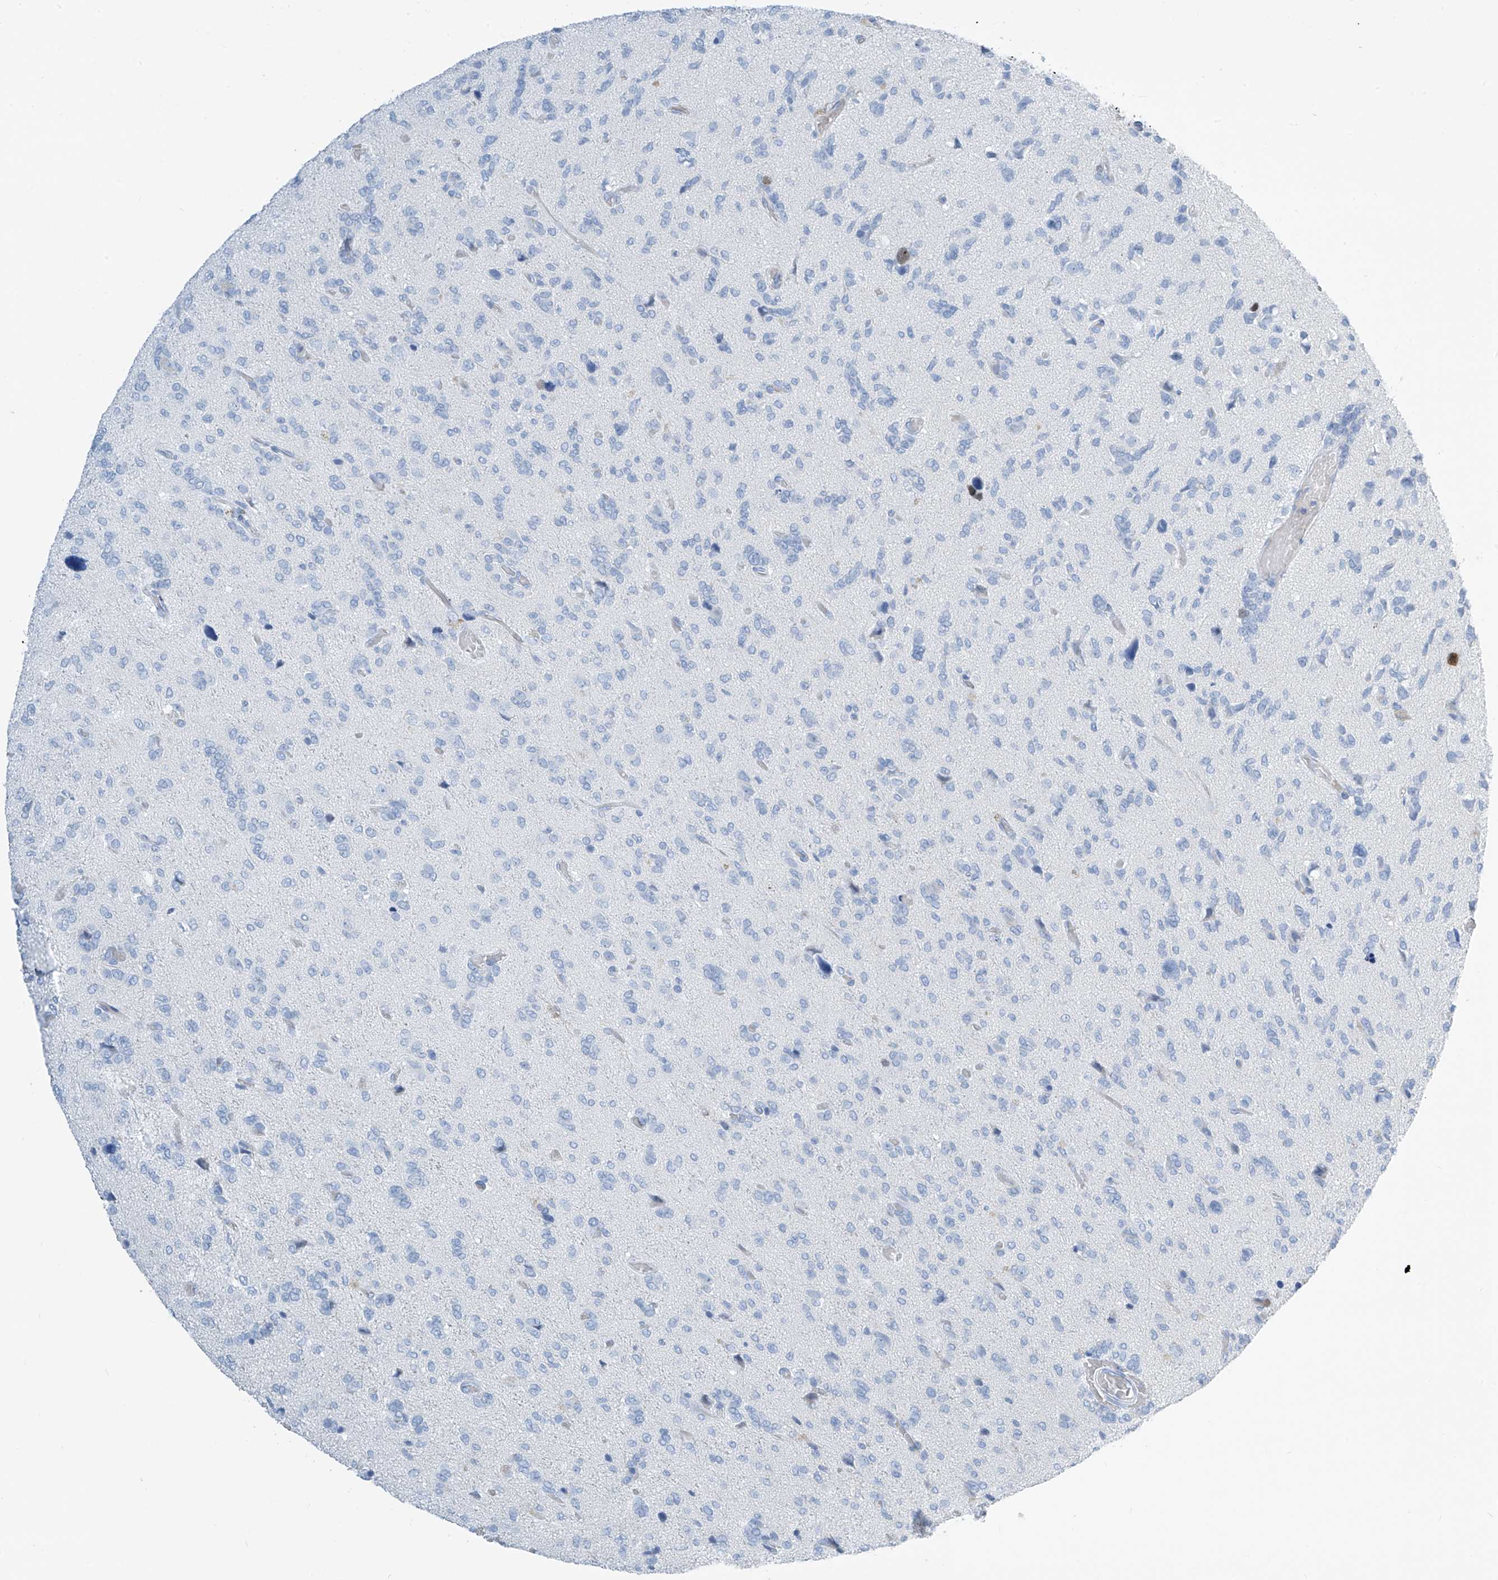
{"staining": {"intensity": "negative", "quantity": "none", "location": "none"}, "tissue": "glioma", "cell_type": "Tumor cells", "image_type": "cancer", "snomed": [{"axis": "morphology", "description": "Glioma, malignant, High grade"}, {"axis": "topography", "description": "Brain"}], "caption": "Protein analysis of glioma reveals no significant positivity in tumor cells.", "gene": "SGO2", "patient": {"sex": "female", "age": 59}}